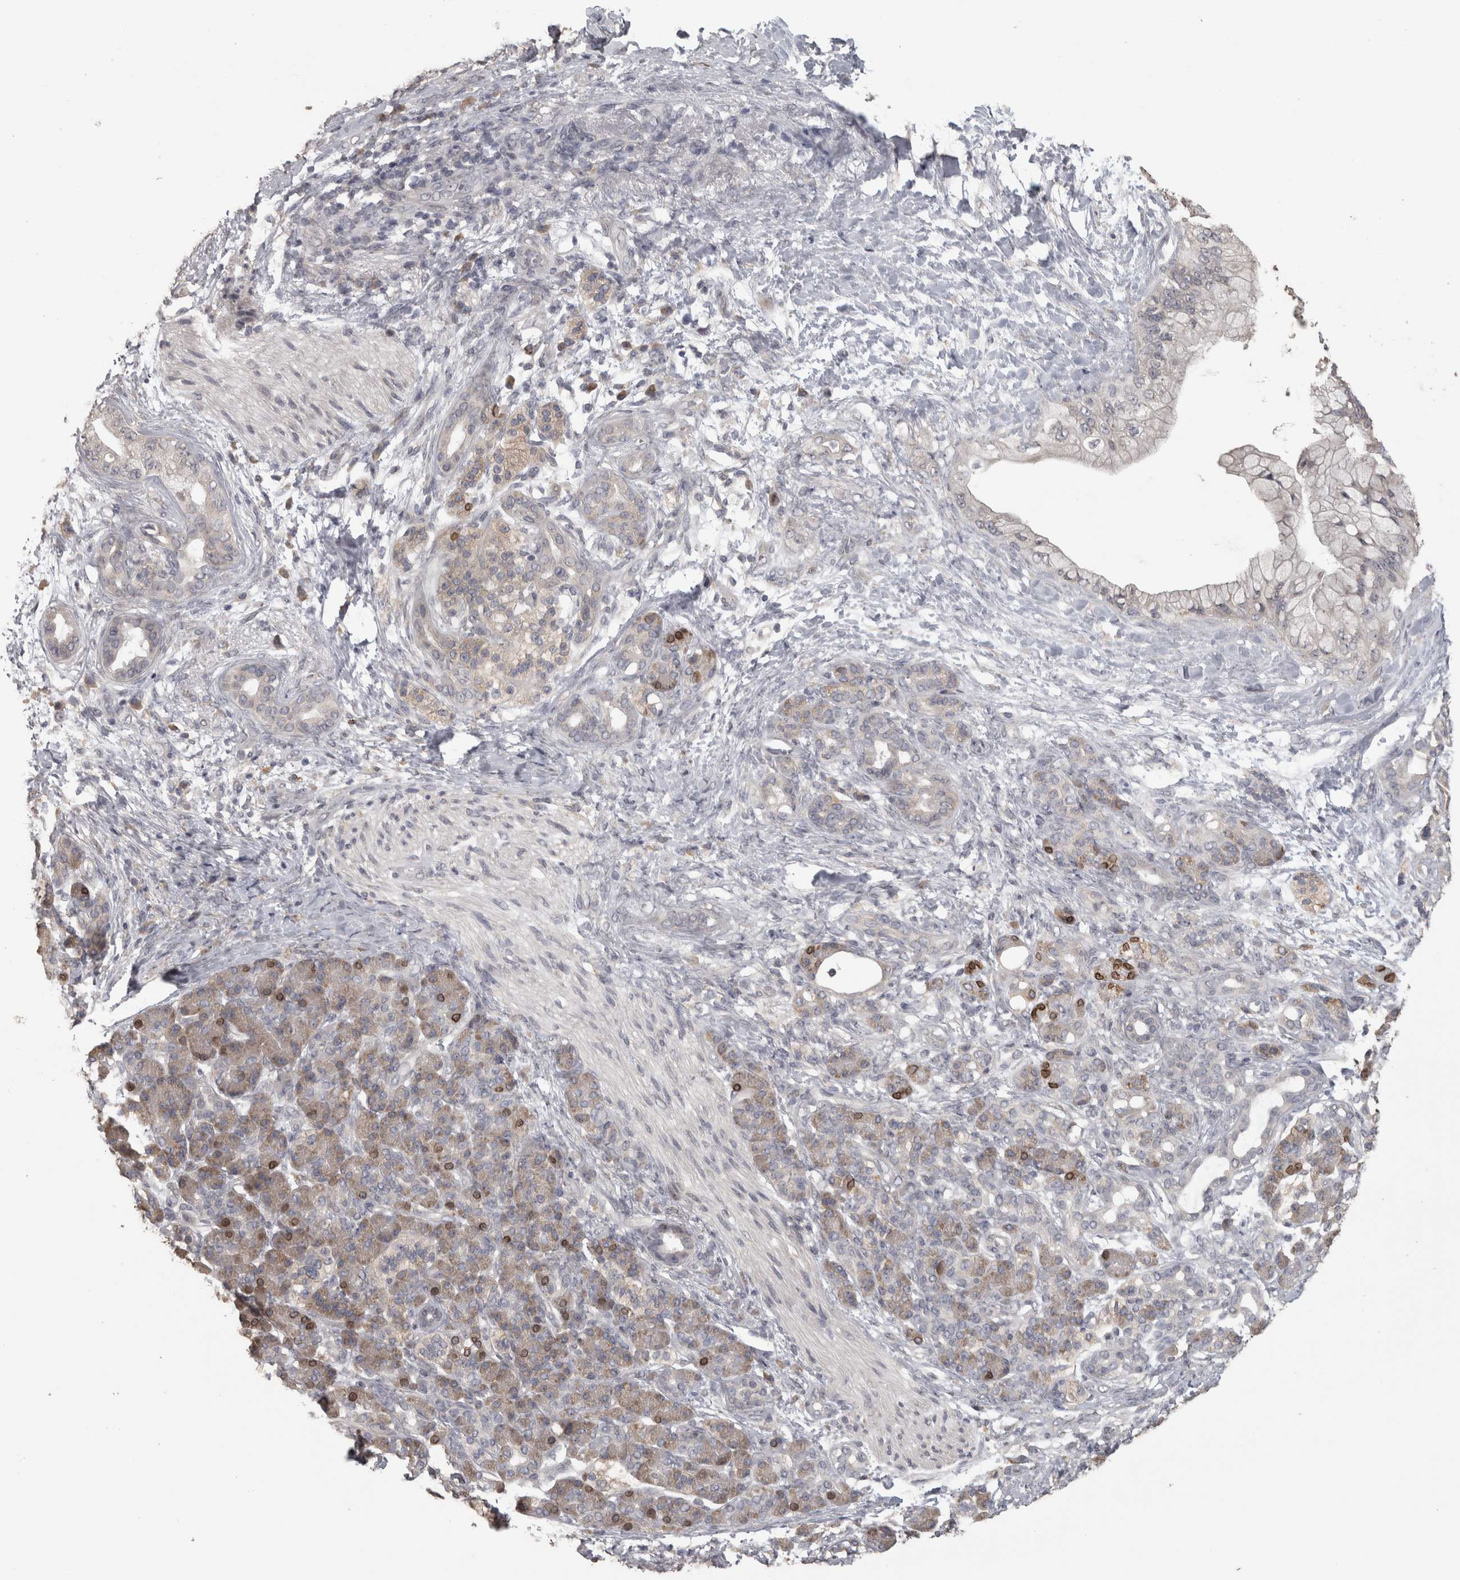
{"staining": {"intensity": "negative", "quantity": "none", "location": "none"}, "tissue": "pancreatic cancer", "cell_type": "Tumor cells", "image_type": "cancer", "snomed": [{"axis": "morphology", "description": "Adenocarcinoma, NOS"}, {"axis": "topography", "description": "Pancreas"}], "caption": "A photomicrograph of pancreatic cancer stained for a protein demonstrates no brown staining in tumor cells.", "gene": "RAB29", "patient": {"sex": "male", "age": 59}}